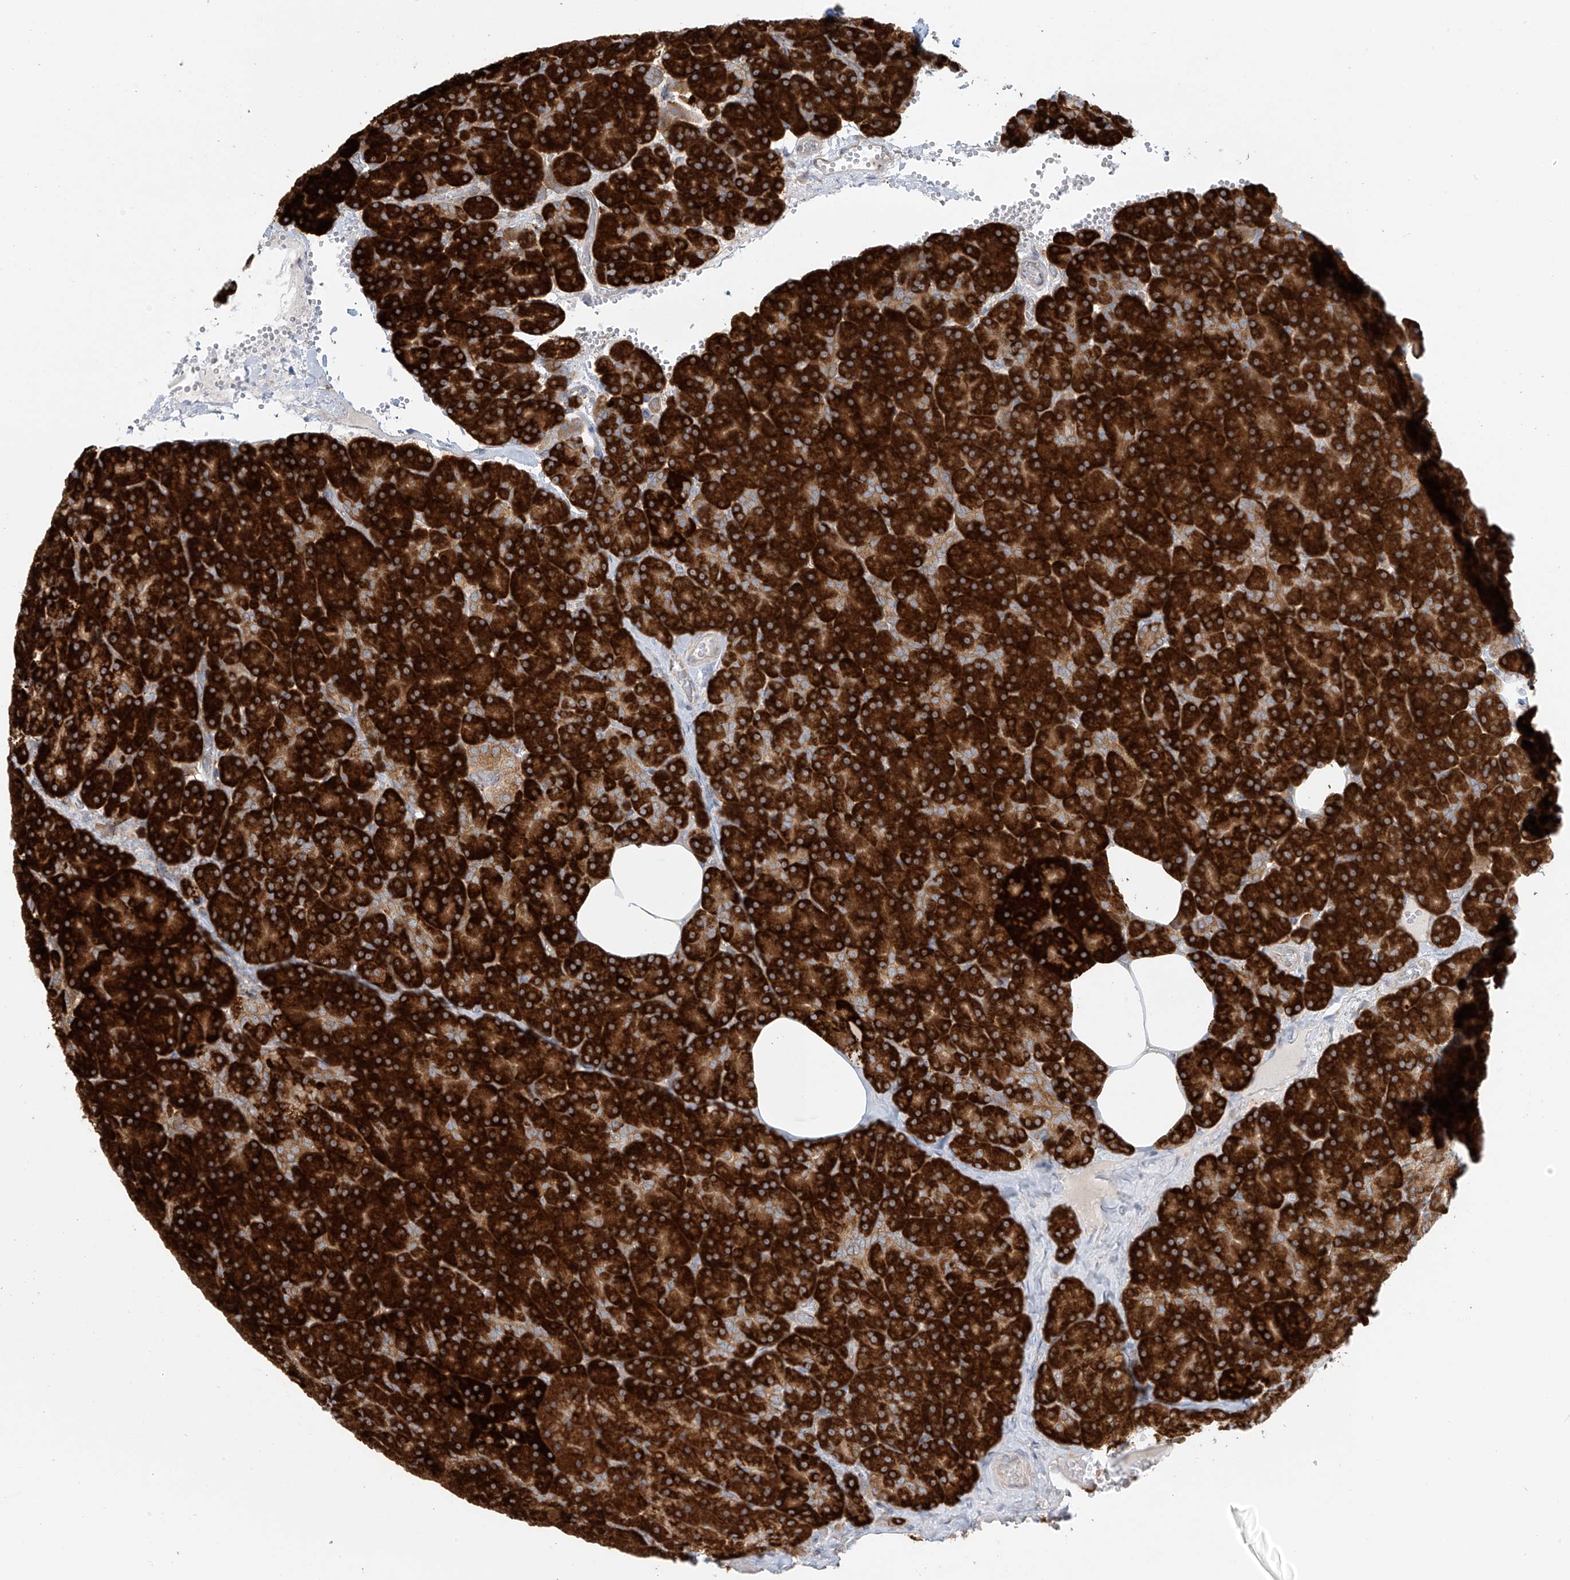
{"staining": {"intensity": "strong", "quantity": ">75%", "location": "cytoplasmic/membranous"}, "tissue": "pancreas", "cell_type": "Exocrine glandular cells", "image_type": "normal", "snomed": [{"axis": "morphology", "description": "Normal tissue, NOS"}, {"axis": "morphology", "description": "Carcinoid, malignant, NOS"}, {"axis": "topography", "description": "Pancreas"}], "caption": "Pancreas stained for a protein reveals strong cytoplasmic/membranous positivity in exocrine glandular cells. The protein of interest is stained brown, and the nuclei are stained in blue (DAB IHC with brightfield microscopy, high magnification).", "gene": "KATNIP", "patient": {"sex": "female", "age": 35}}